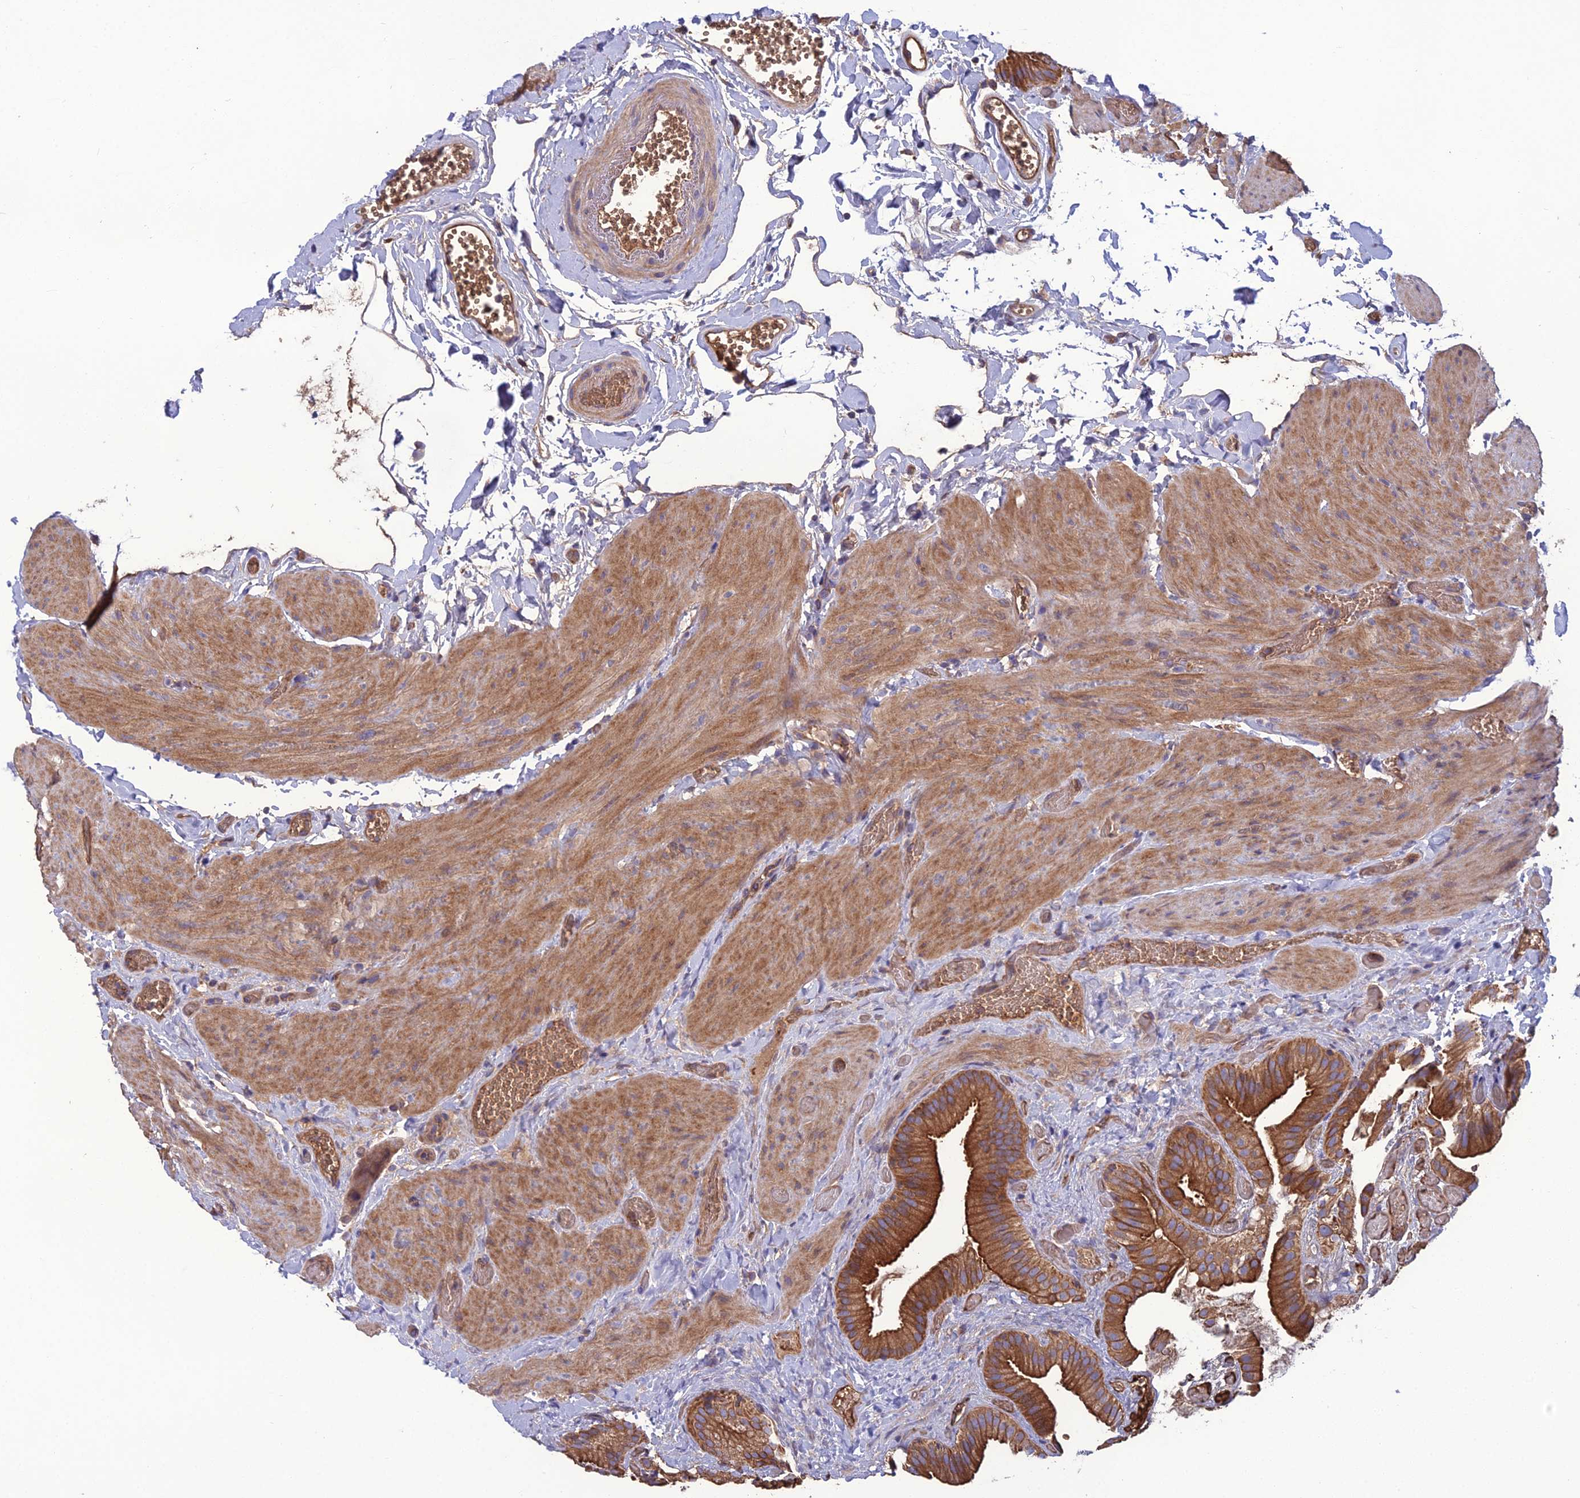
{"staining": {"intensity": "strong", "quantity": ">75%", "location": "cytoplasmic/membranous"}, "tissue": "gallbladder", "cell_type": "Glandular cells", "image_type": "normal", "snomed": [{"axis": "morphology", "description": "Normal tissue, NOS"}, {"axis": "topography", "description": "Gallbladder"}], "caption": "A brown stain shows strong cytoplasmic/membranous staining of a protein in glandular cells of unremarkable gallbladder.", "gene": "GALR2", "patient": {"sex": "female", "age": 64}}